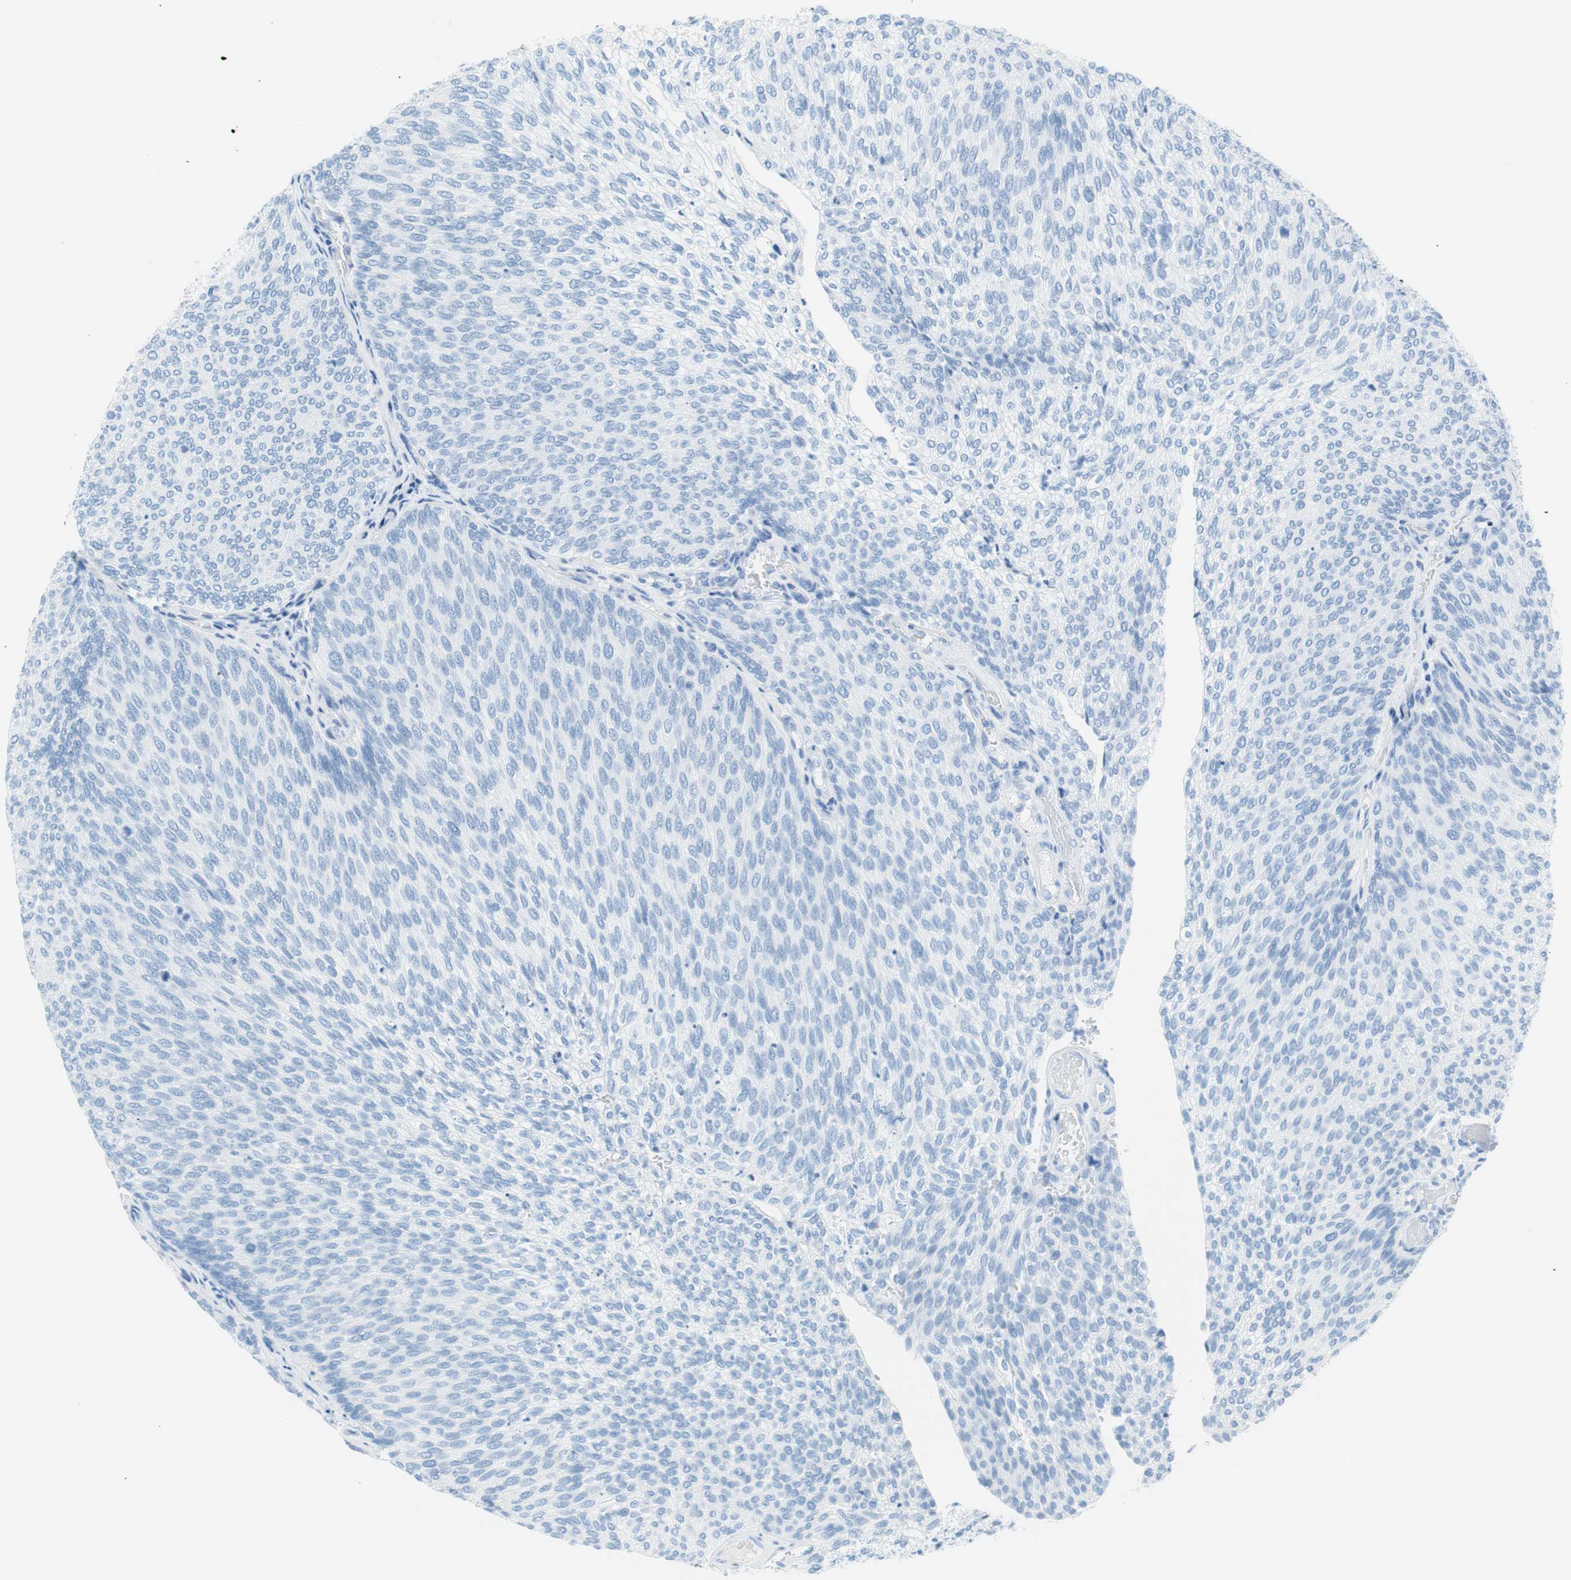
{"staining": {"intensity": "negative", "quantity": "none", "location": "none"}, "tissue": "urothelial cancer", "cell_type": "Tumor cells", "image_type": "cancer", "snomed": [{"axis": "morphology", "description": "Urothelial carcinoma, Low grade"}, {"axis": "topography", "description": "Urinary bladder"}], "caption": "This is an IHC photomicrograph of urothelial carcinoma (low-grade). There is no staining in tumor cells.", "gene": "MYH1", "patient": {"sex": "female", "age": 79}}